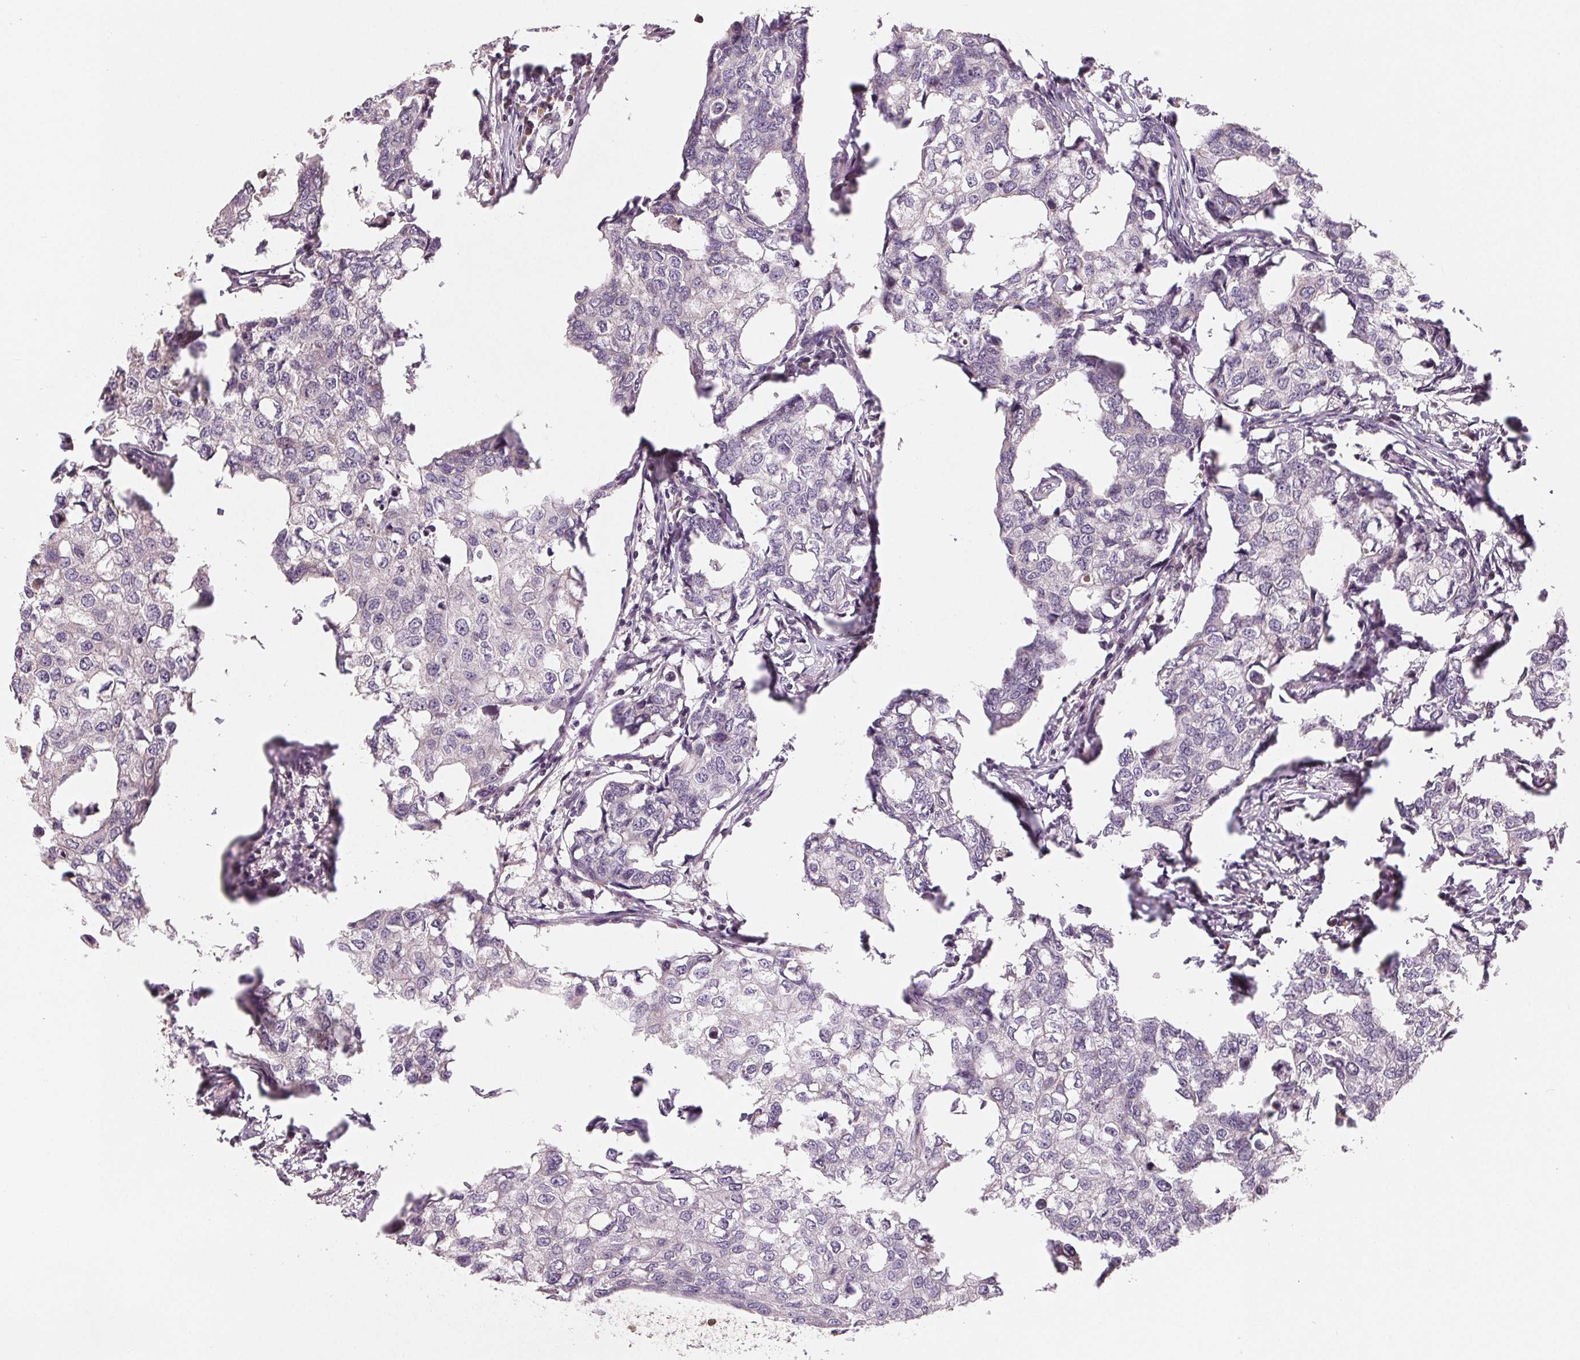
{"staining": {"intensity": "negative", "quantity": "none", "location": "none"}, "tissue": "breast cancer", "cell_type": "Tumor cells", "image_type": "cancer", "snomed": [{"axis": "morphology", "description": "Duct carcinoma"}, {"axis": "topography", "description": "Breast"}], "caption": "The micrograph displays no significant positivity in tumor cells of breast cancer (invasive ductal carcinoma).", "gene": "AQP8", "patient": {"sex": "female", "age": 27}}